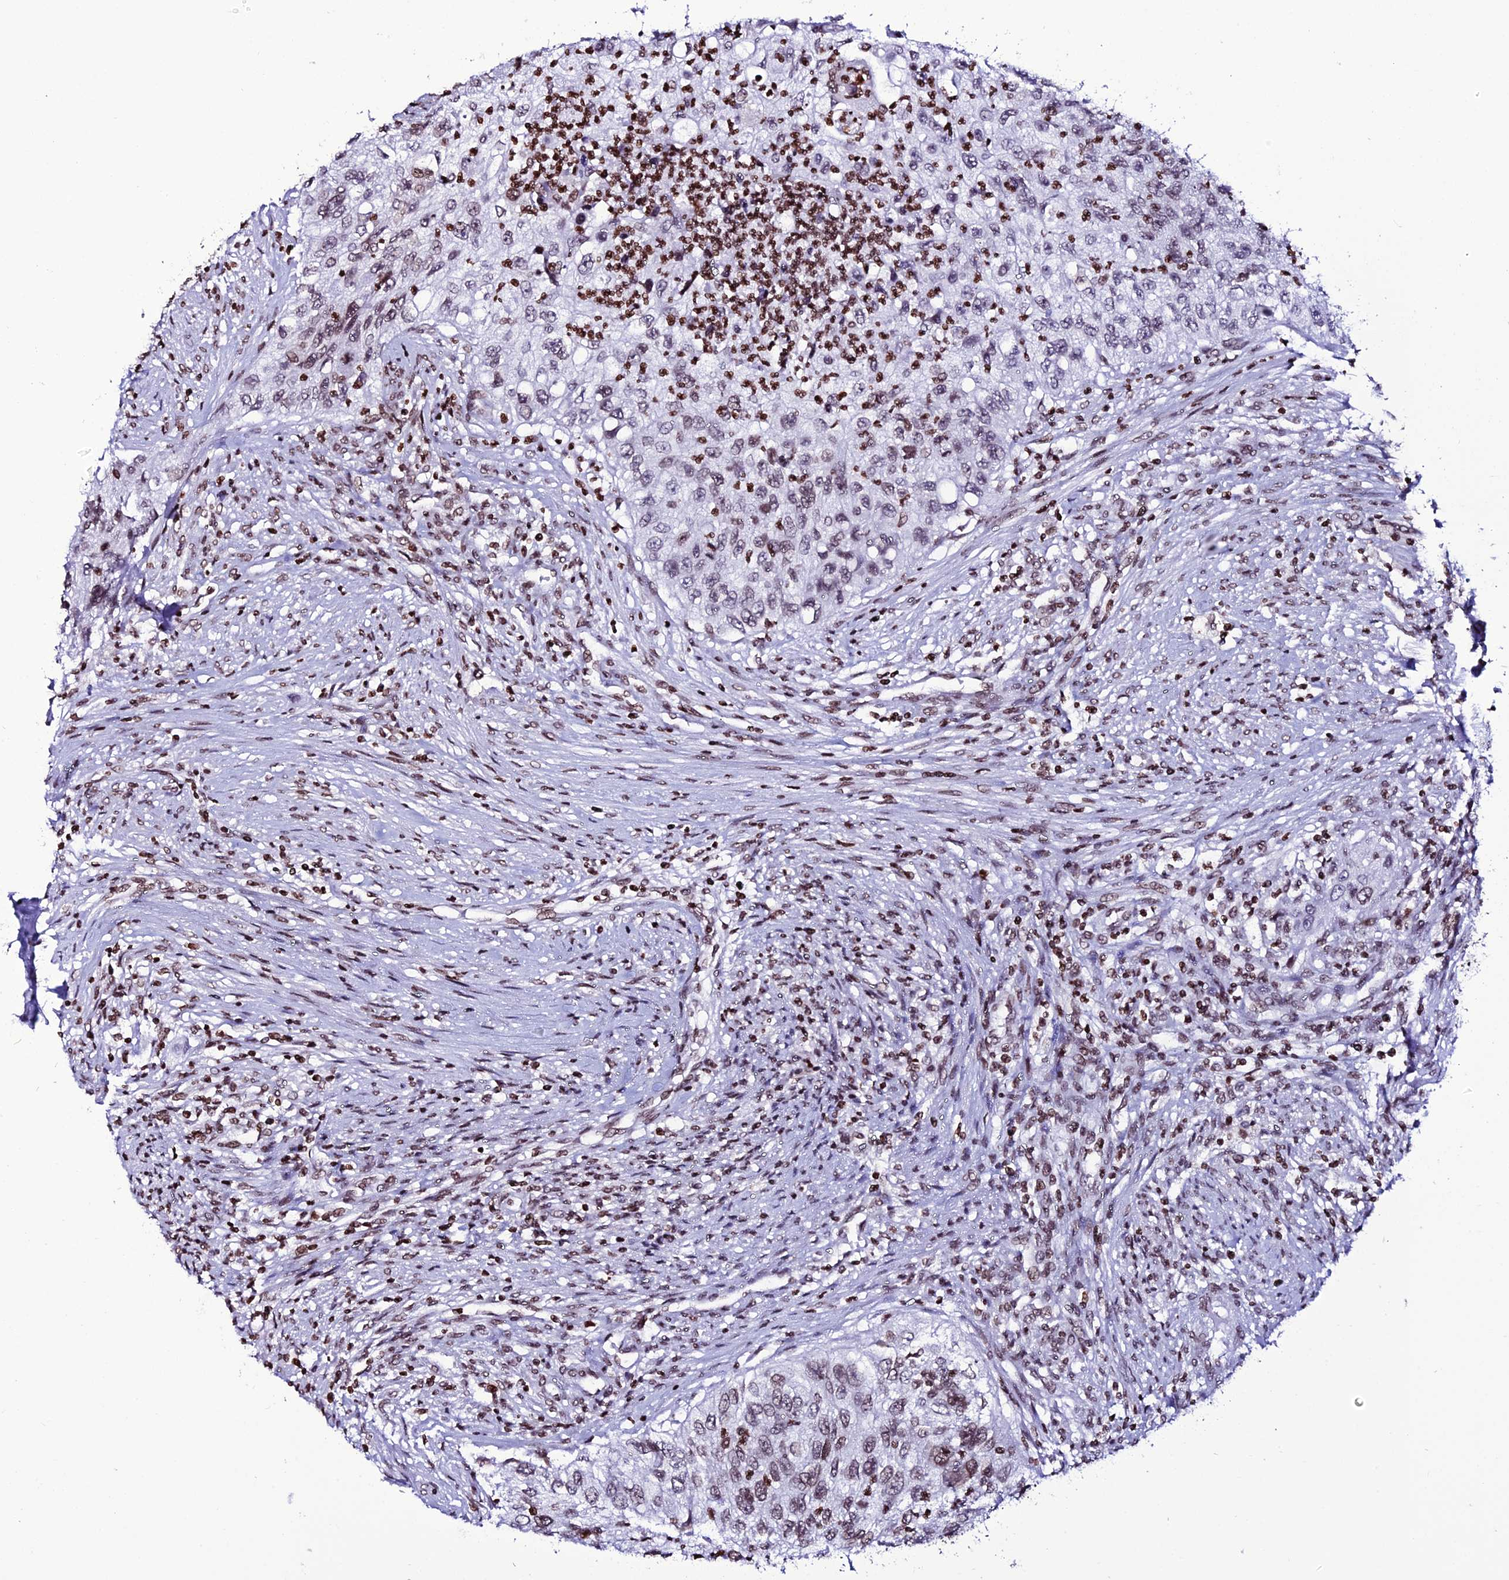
{"staining": {"intensity": "moderate", "quantity": "25%-75%", "location": "nuclear"}, "tissue": "urothelial cancer", "cell_type": "Tumor cells", "image_type": "cancer", "snomed": [{"axis": "morphology", "description": "Urothelial carcinoma, High grade"}, {"axis": "topography", "description": "Urinary bladder"}], "caption": "Urothelial carcinoma (high-grade) stained for a protein exhibits moderate nuclear positivity in tumor cells.", "gene": "MACROH2A2", "patient": {"sex": "female", "age": 60}}